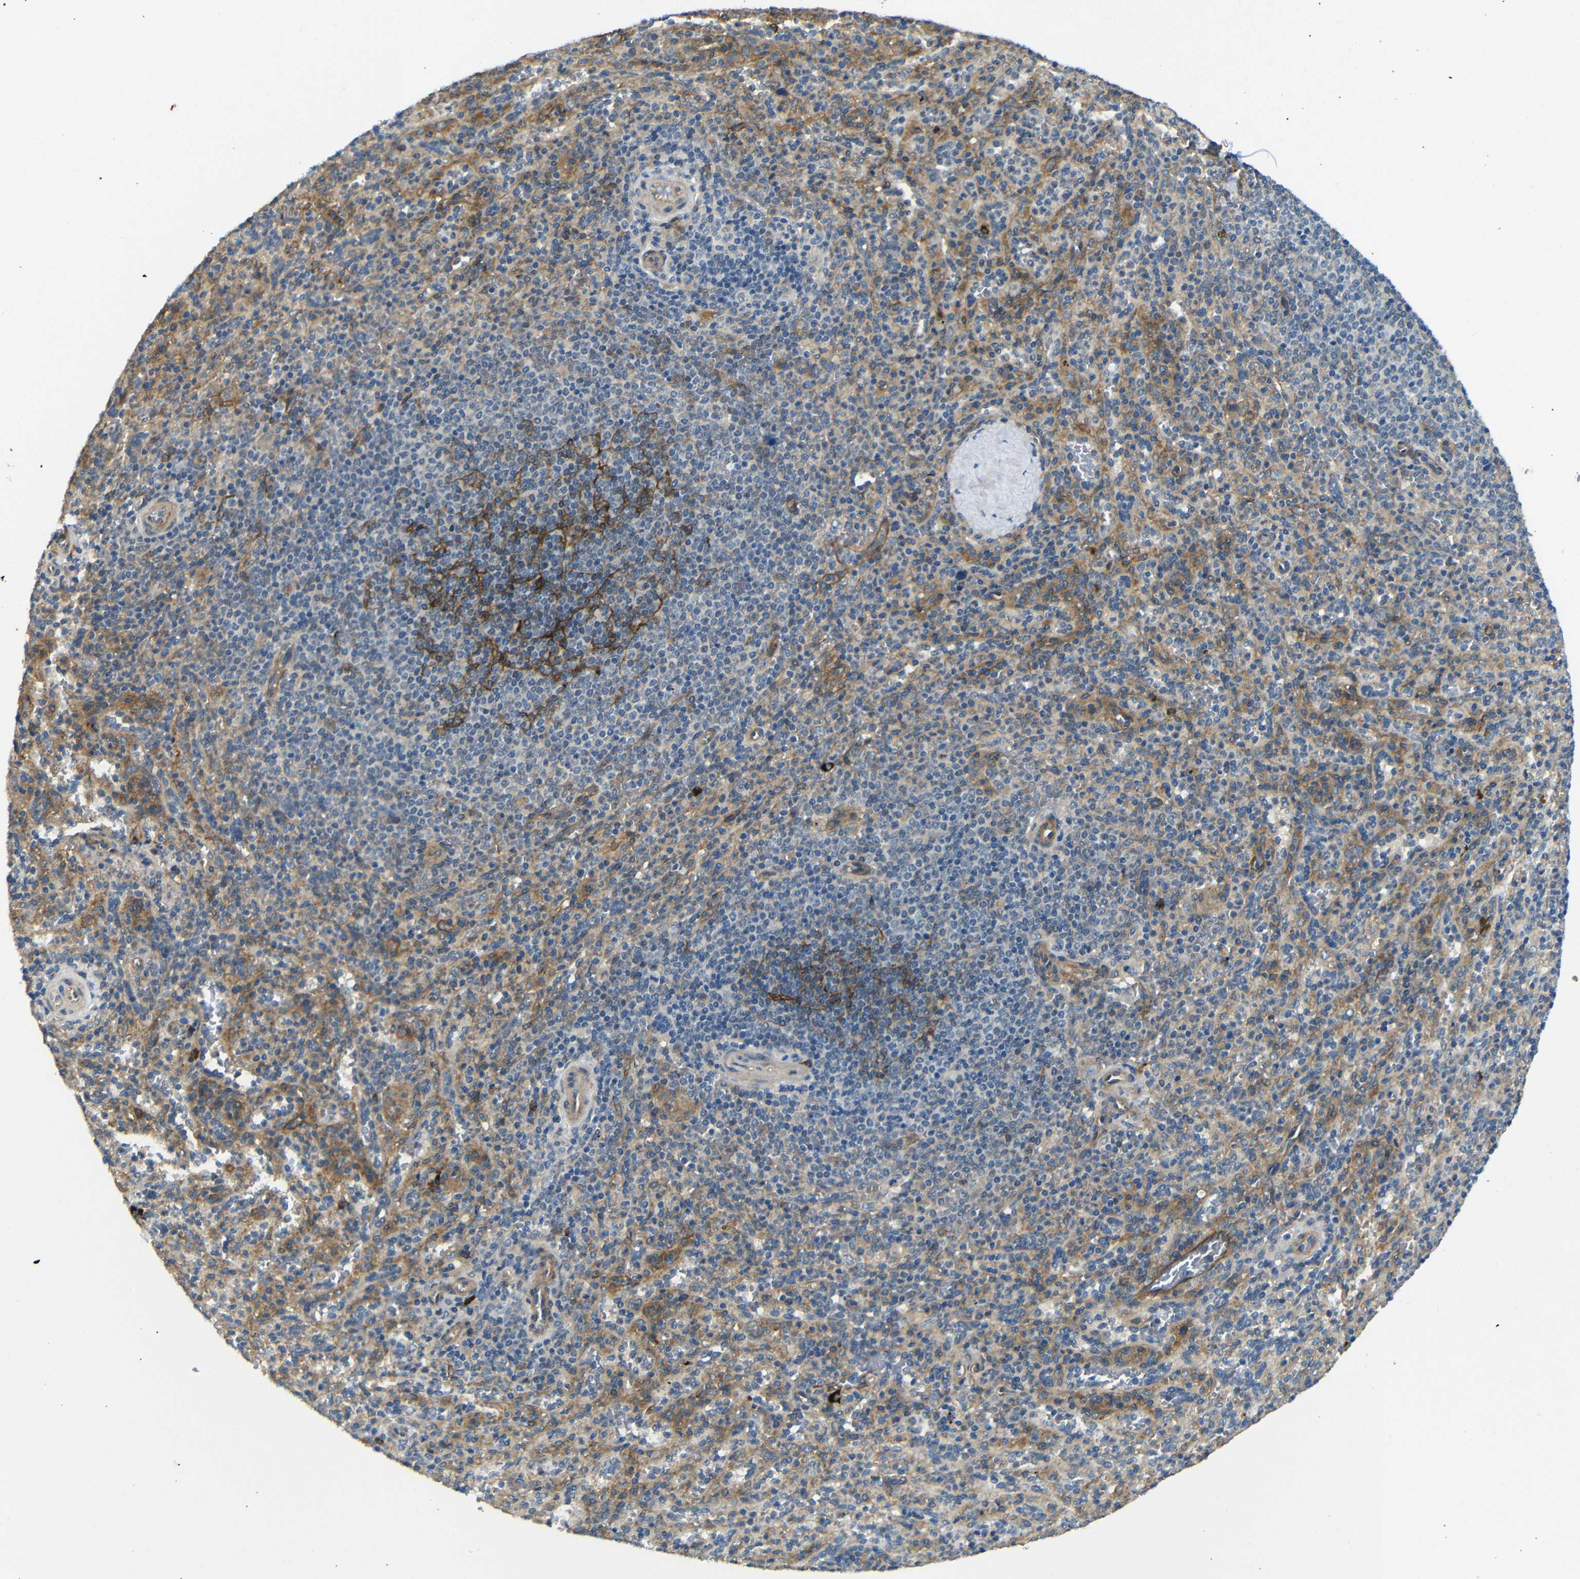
{"staining": {"intensity": "weak", "quantity": ">75%", "location": "cytoplasmic/membranous"}, "tissue": "spleen", "cell_type": "Cells in red pulp", "image_type": "normal", "snomed": [{"axis": "morphology", "description": "Normal tissue, NOS"}, {"axis": "topography", "description": "Spleen"}], "caption": "A micrograph of human spleen stained for a protein shows weak cytoplasmic/membranous brown staining in cells in red pulp.", "gene": "MYO1B", "patient": {"sex": "male", "age": 36}}